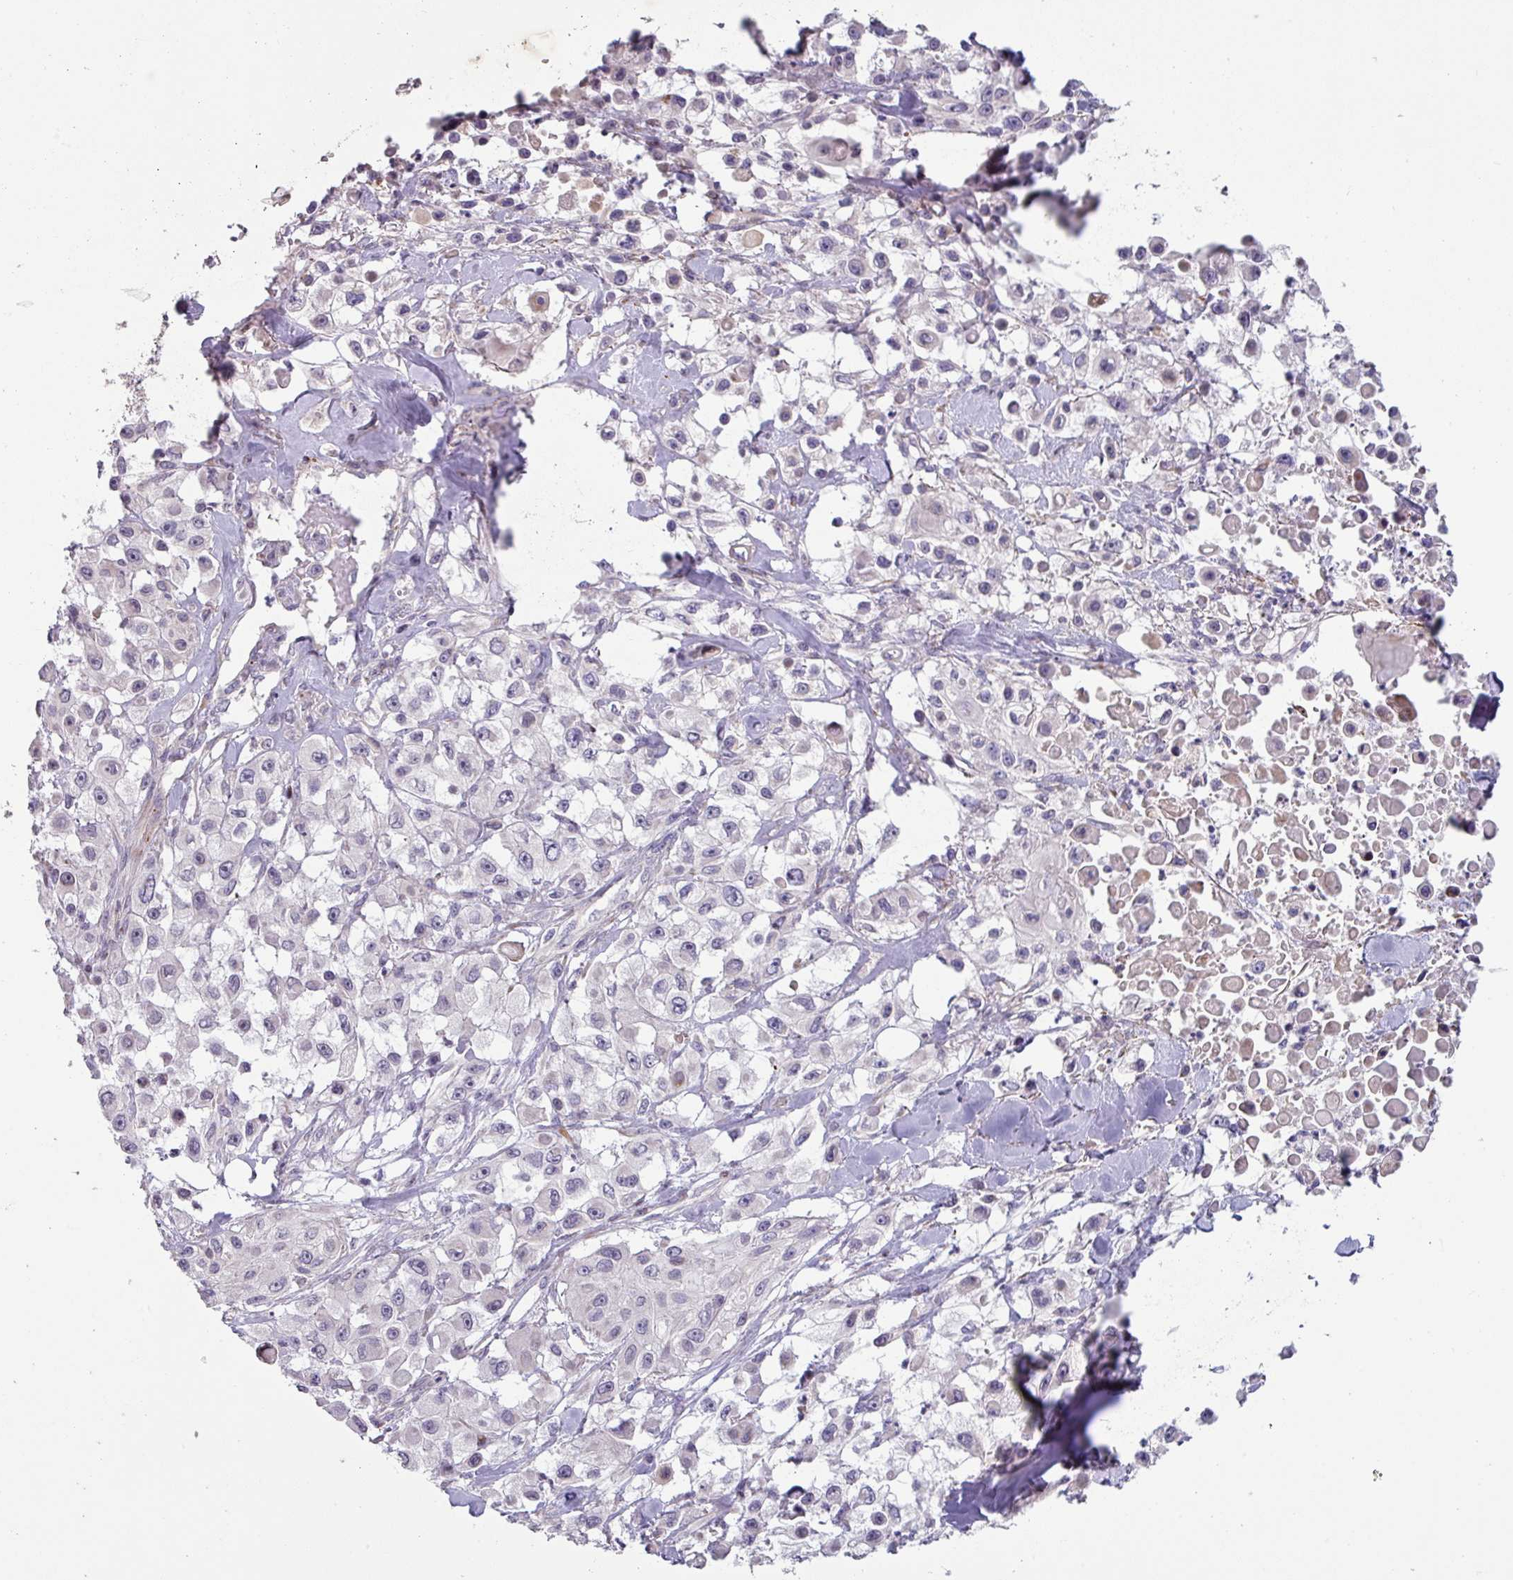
{"staining": {"intensity": "negative", "quantity": "none", "location": "none"}, "tissue": "skin cancer", "cell_type": "Tumor cells", "image_type": "cancer", "snomed": [{"axis": "morphology", "description": "Squamous cell carcinoma, NOS"}, {"axis": "topography", "description": "Skin"}], "caption": "Immunohistochemical staining of human skin squamous cell carcinoma demonstrates no significant staining in tumor cells.", "gene": "KLHL3", "patient": {"sex": "male", "age": 63}}